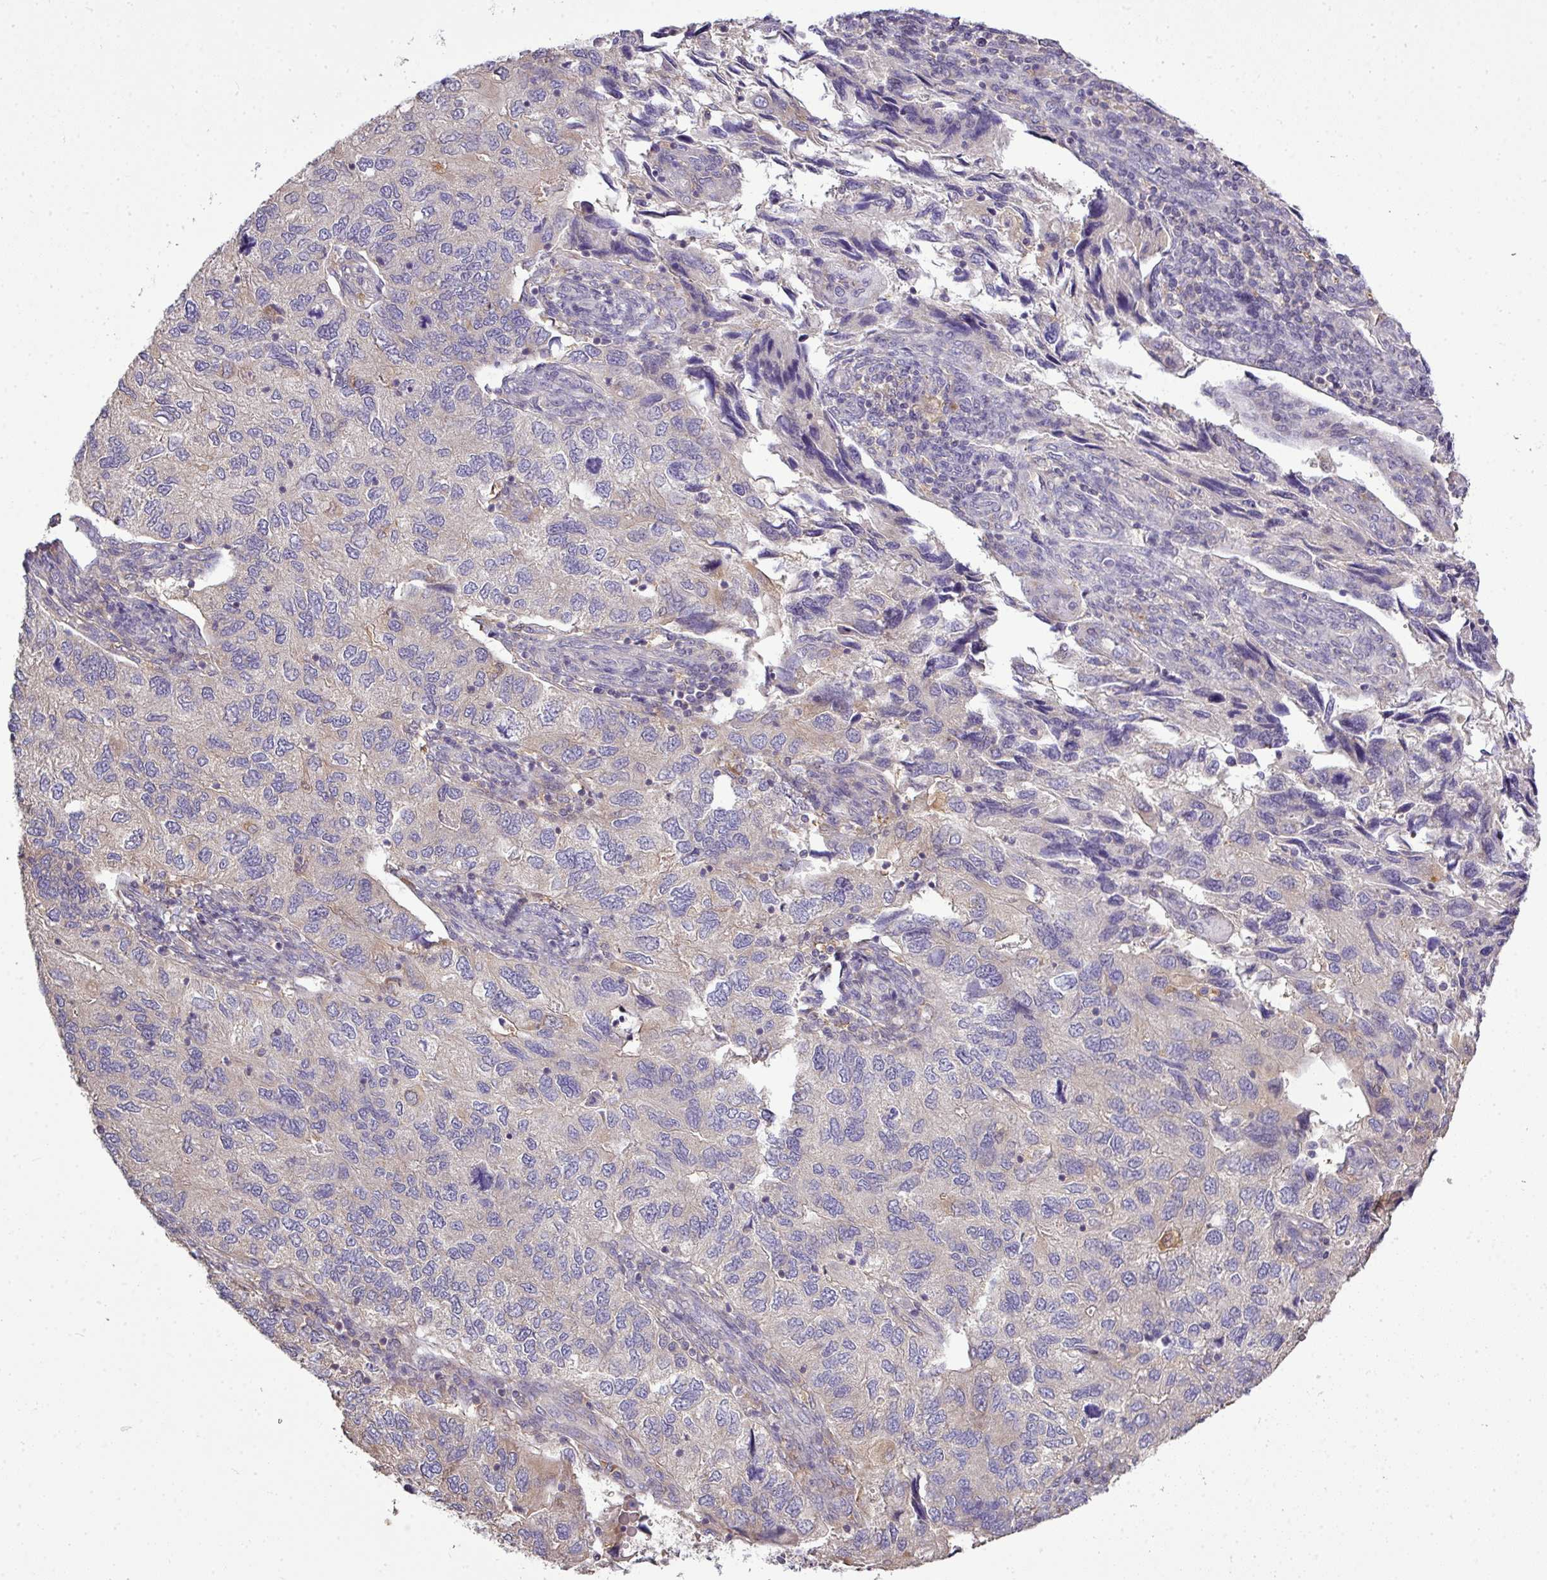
{"staining": {"intensity": "negative", "quantity": "none", "location": "none"}, "tissue": "endometrial cancer", "cell_type": "Tumor cells", "image_type": "cancer", "snomed": [{"axis": "morphology", "description": "Carcinoma, NOS"}, {"axis": "topography", "description": "Uterus"}], "caption": "This is a histopathology image of immunohistochemistry (IHC) staining of endometrial cancer, which shows no positivity in tumor cells.", "gene": "STAT5A", "patient": {"sex": "female", "age": 76}}